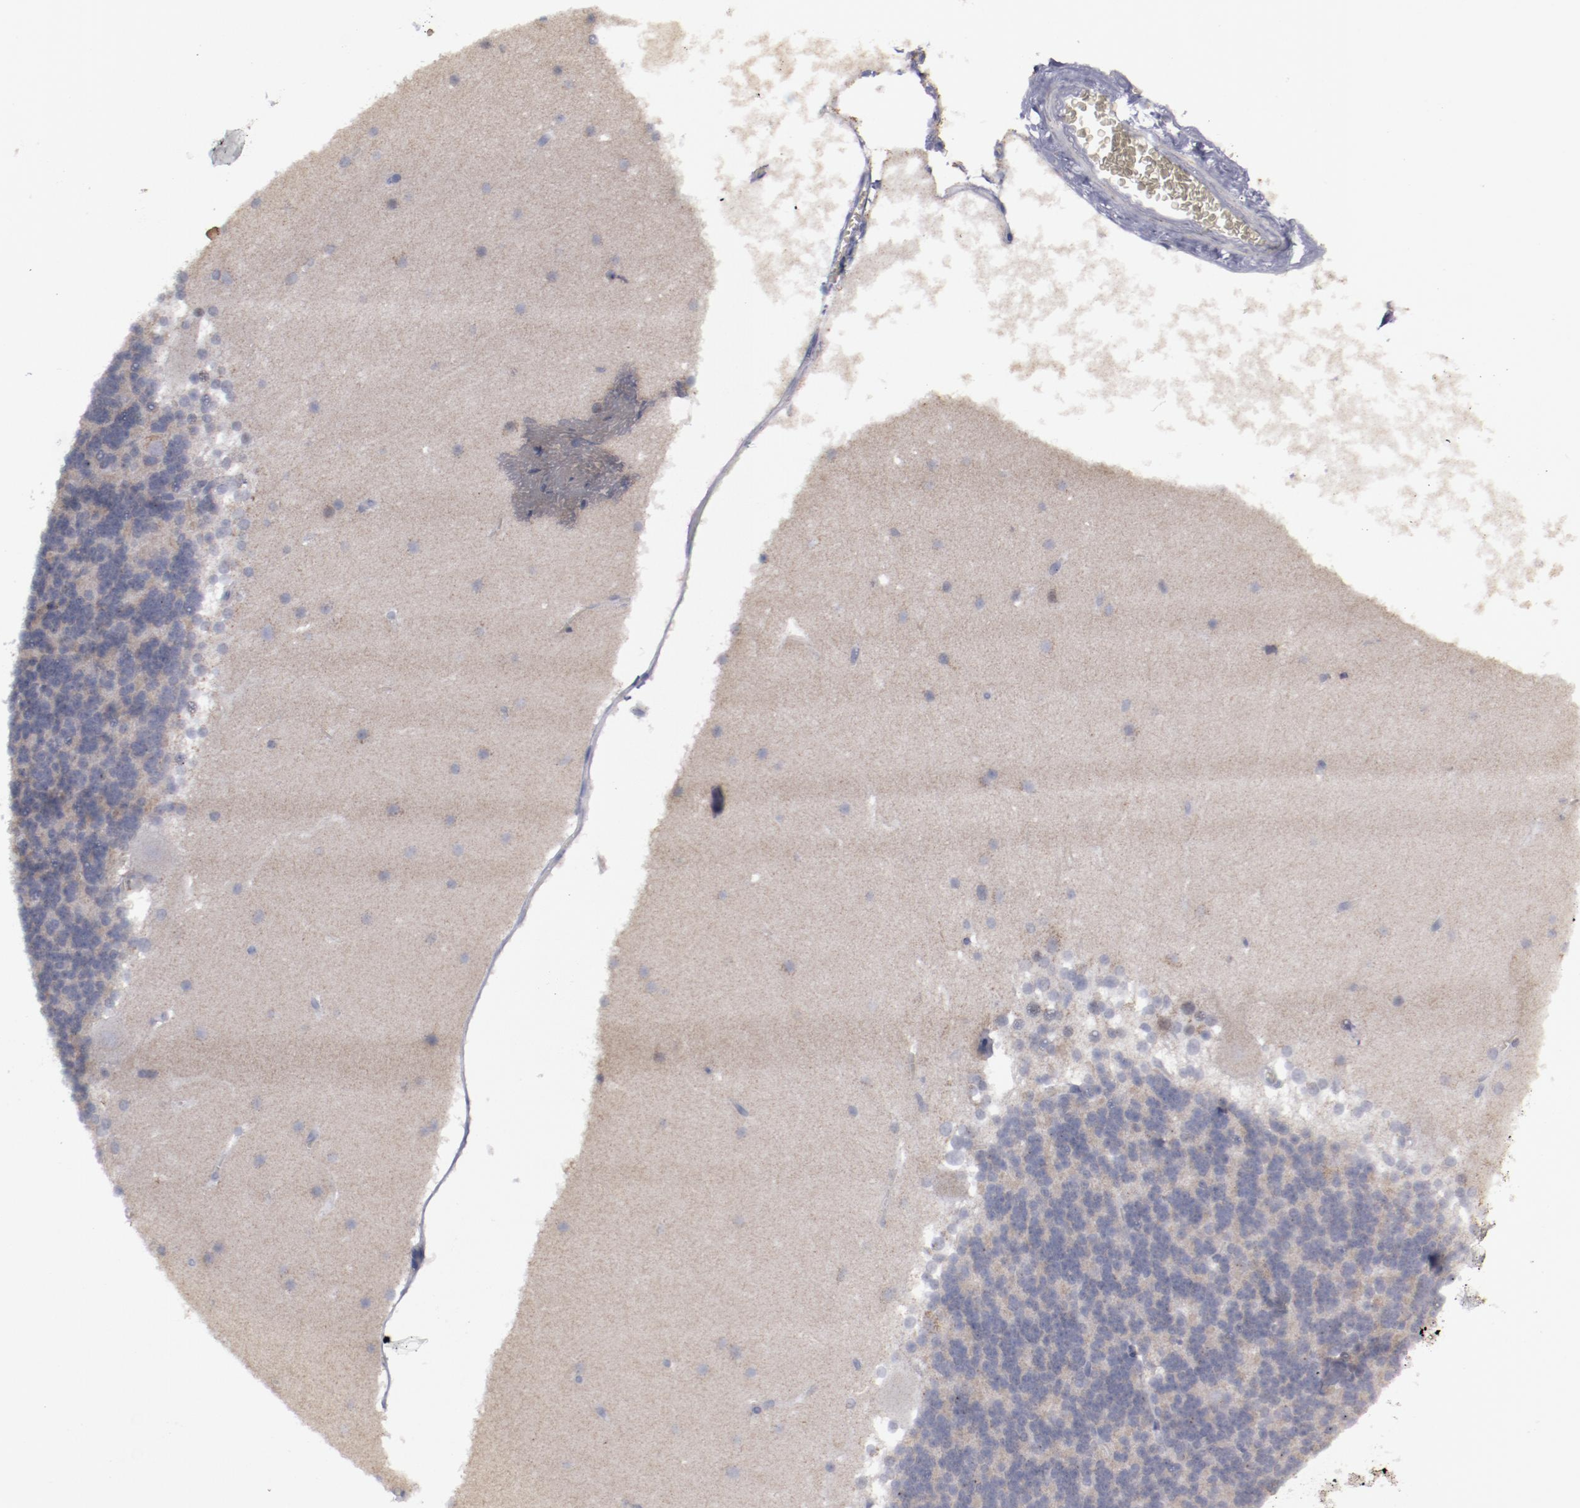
{"staining": {"intensity": "weak", "quantity": "<25%", "location": "cytoplasmic/membranous"}, "tissue": "cerebellum", "cell_type": "Cells in granular layer", "image_type": "normal", "snomed": [{"axis": "morphology", "description": "Normal tissue, NOS"}, {"axis": "topography", "description": "Cerebellum"}], "caption": "High power microscopy photomicrograph of an immunohistochemistry (IHC) image of normal cerebellum, revealing no significant positivity in cells in granular layer. (Immunohistochemistry, brightfield microscopy, high magnification).", "gene": "MYOM2", "patient": {"sex": "female", "age": 19}}